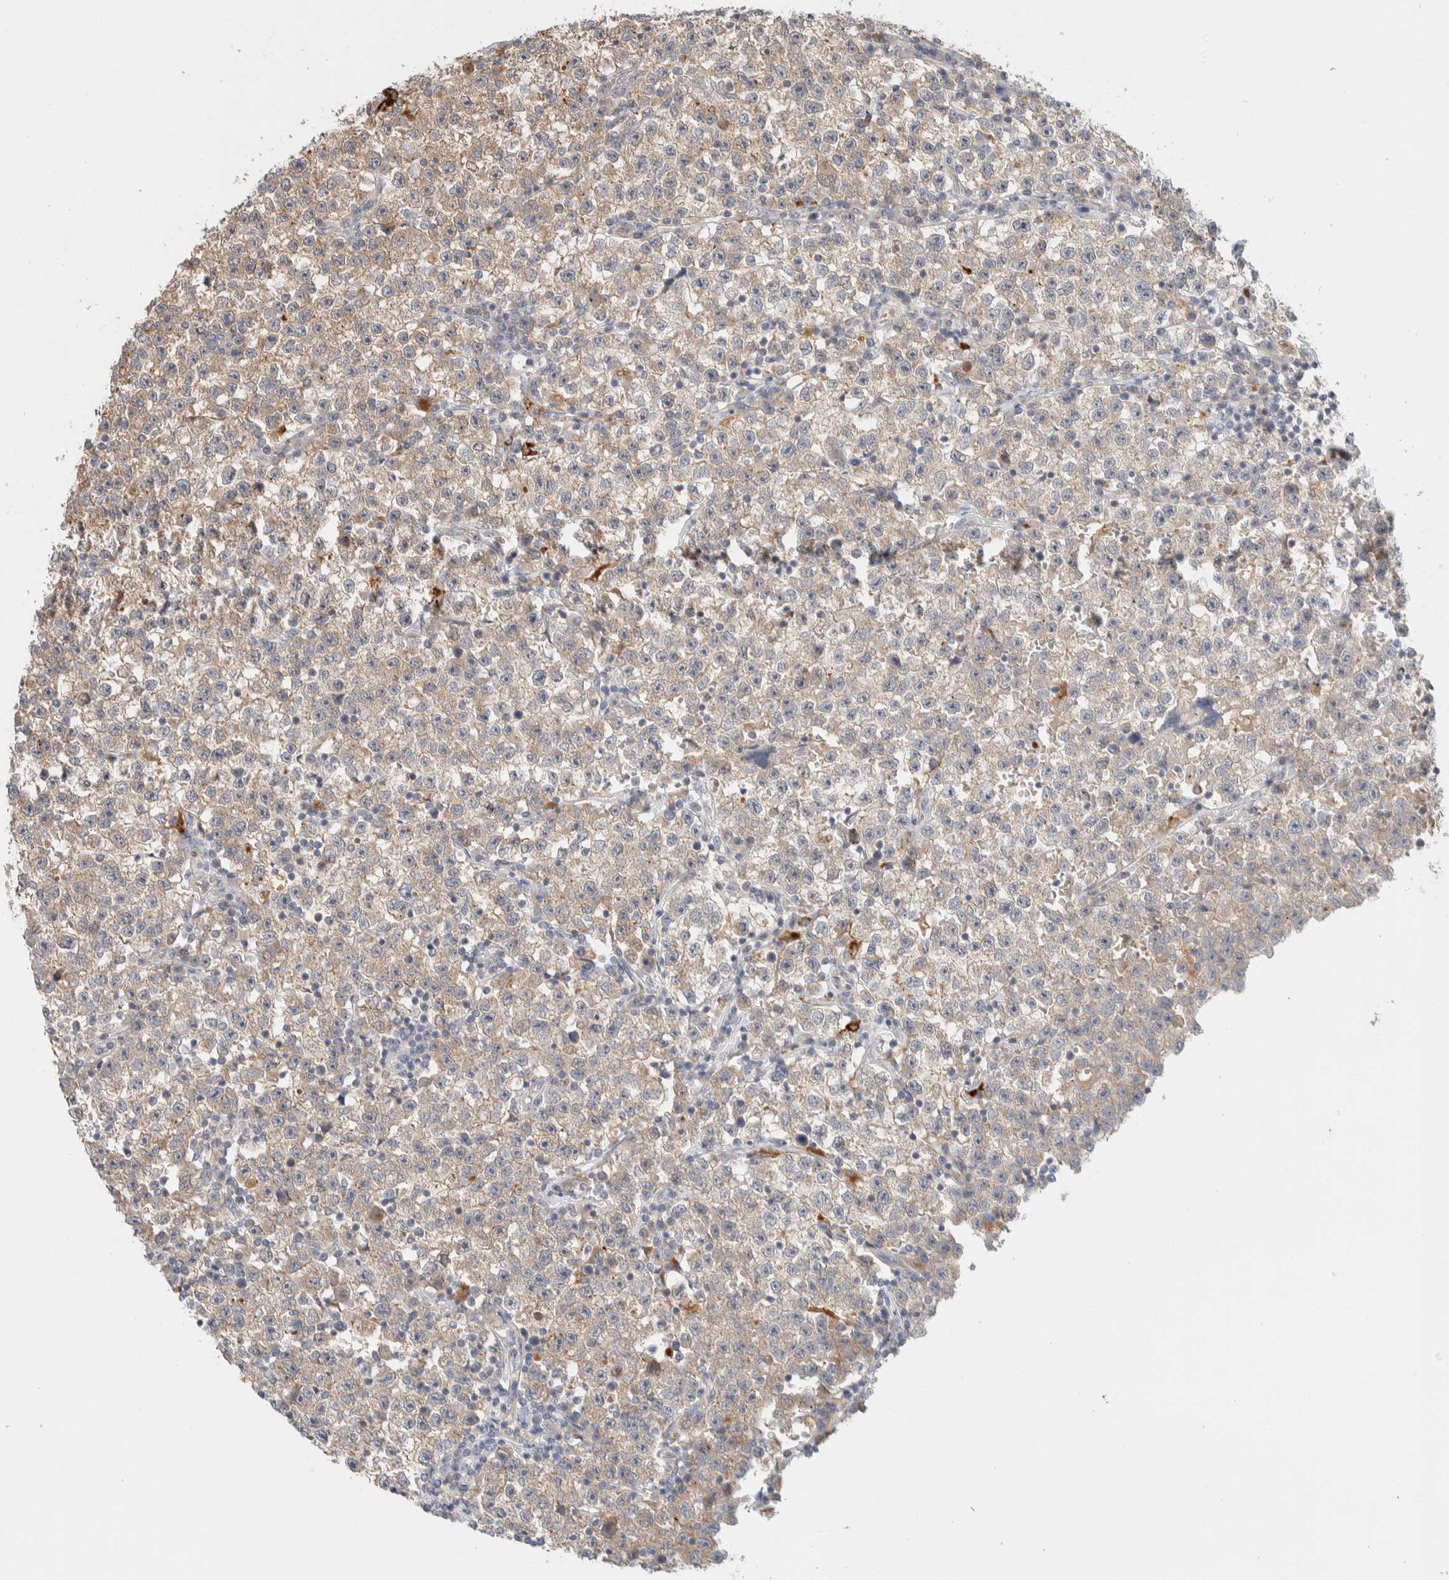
{"staining": {"intensity": "weak", "quantity": "25%-75%", "location": "cytoplasmic/membranous"}, "tissue": "testis cancer", "cell_type": "Tumor cells", "image_type": "cancer", "snomed": [{"axis": "morphology", "description": "Seminoma, NOS"}, {"axis": "topography", "description": "Testis"}], "caption": "IHC (DAB) staining of human testis seminoma reveals weak cytoplasmic/membranous protein expression in approximately 25%-75% of tumor cells. (IHC, brightfield microscopy, high magnification).", "gene": "GCLM", "patient": {"sex": "male", "age": 22}}